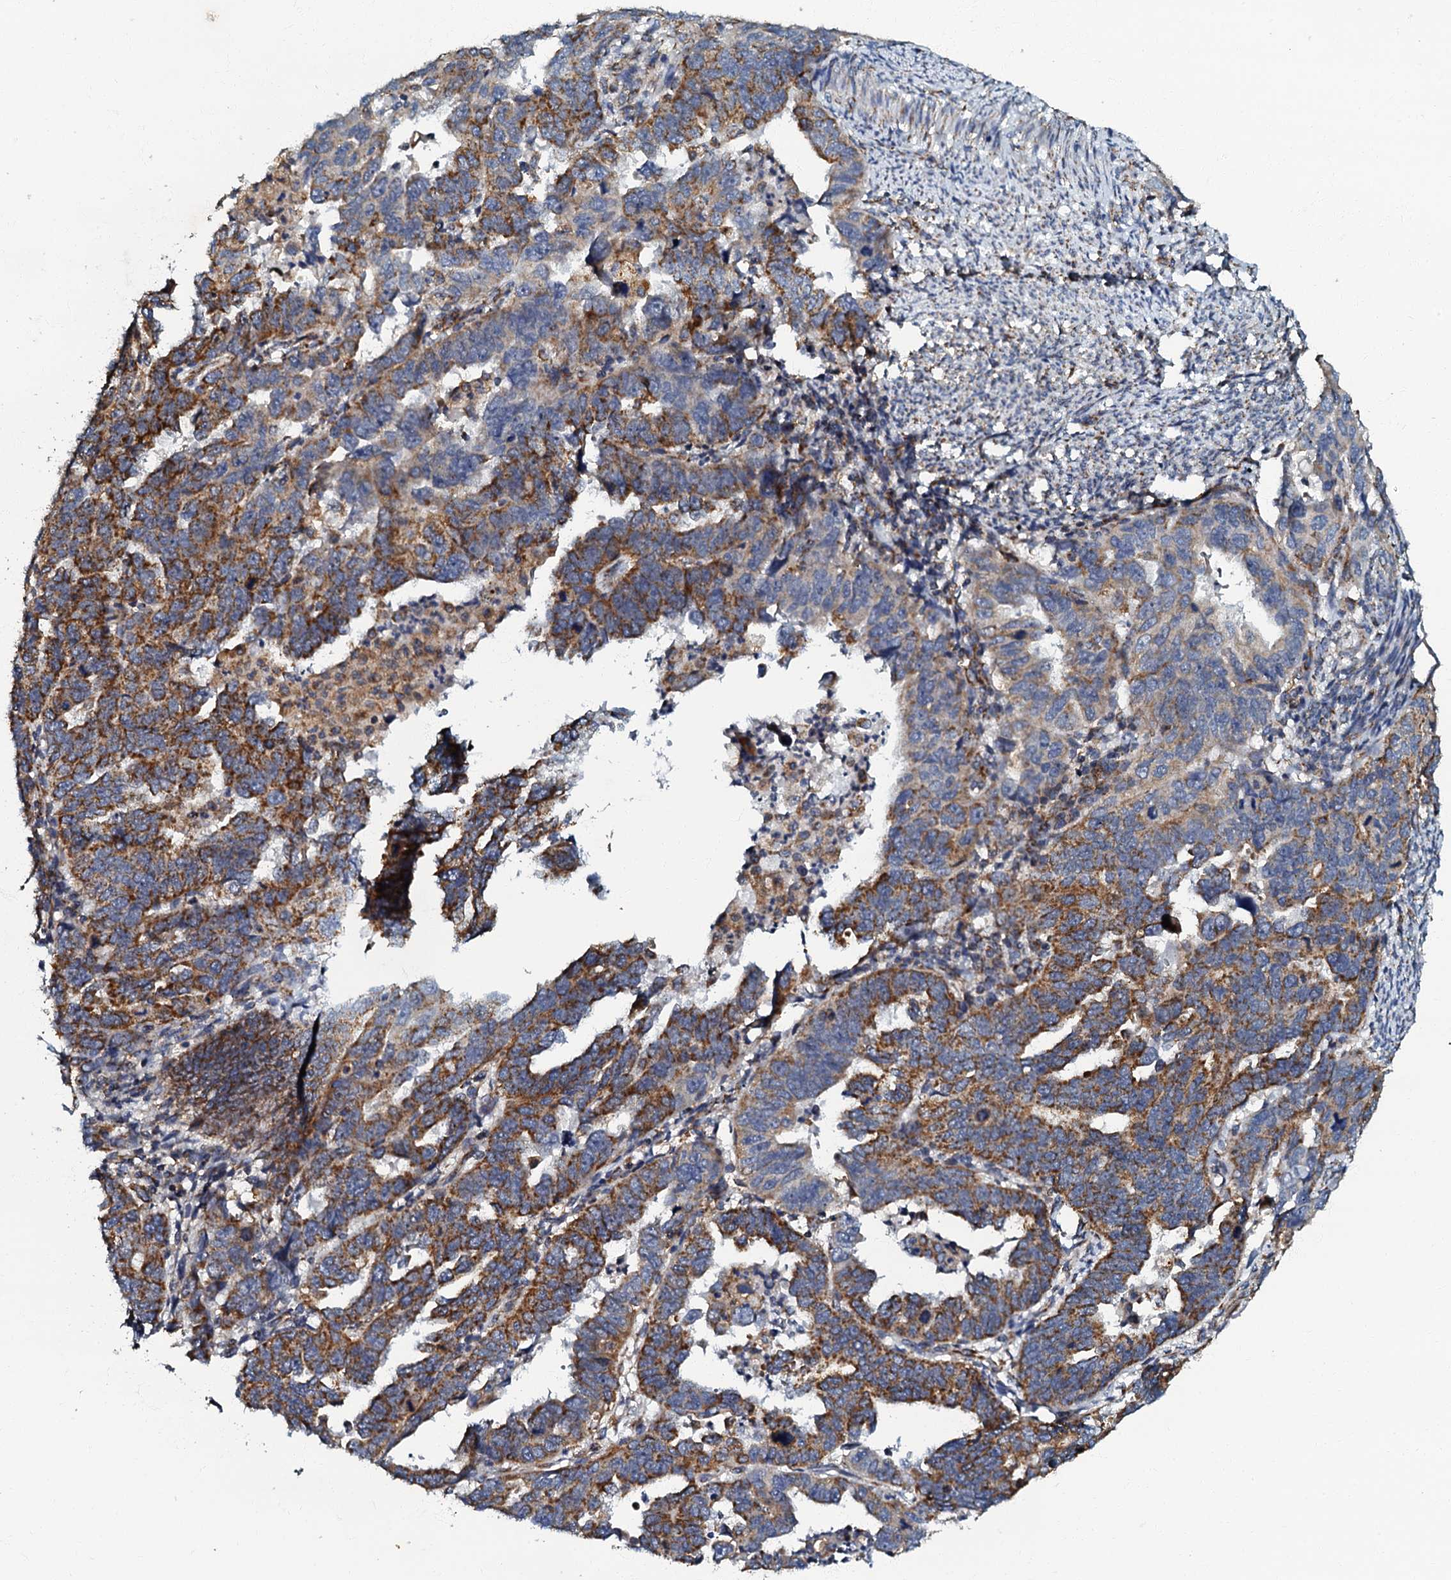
{"staining": {"intensity": "strong", "quantity": ">75%", "location": "cytoplasmic/membranous"}, "tissue": "endometrial cancer", "cell_type": "Tumor cells", "image_type": "cancer", "snomed": [{"axis": "morphology", "description": "Adenocarcinoma, NOS"}, {"axis": "topography", "description": "Endometrium"}], "caption": "Adenocarcinoma (endometrial) tissue shows strong cytoplasmic/membranous positivity in about >75% of tumor cells", "gene": "NDUFA12", "patient": {"sex": "female", "age": 65}}